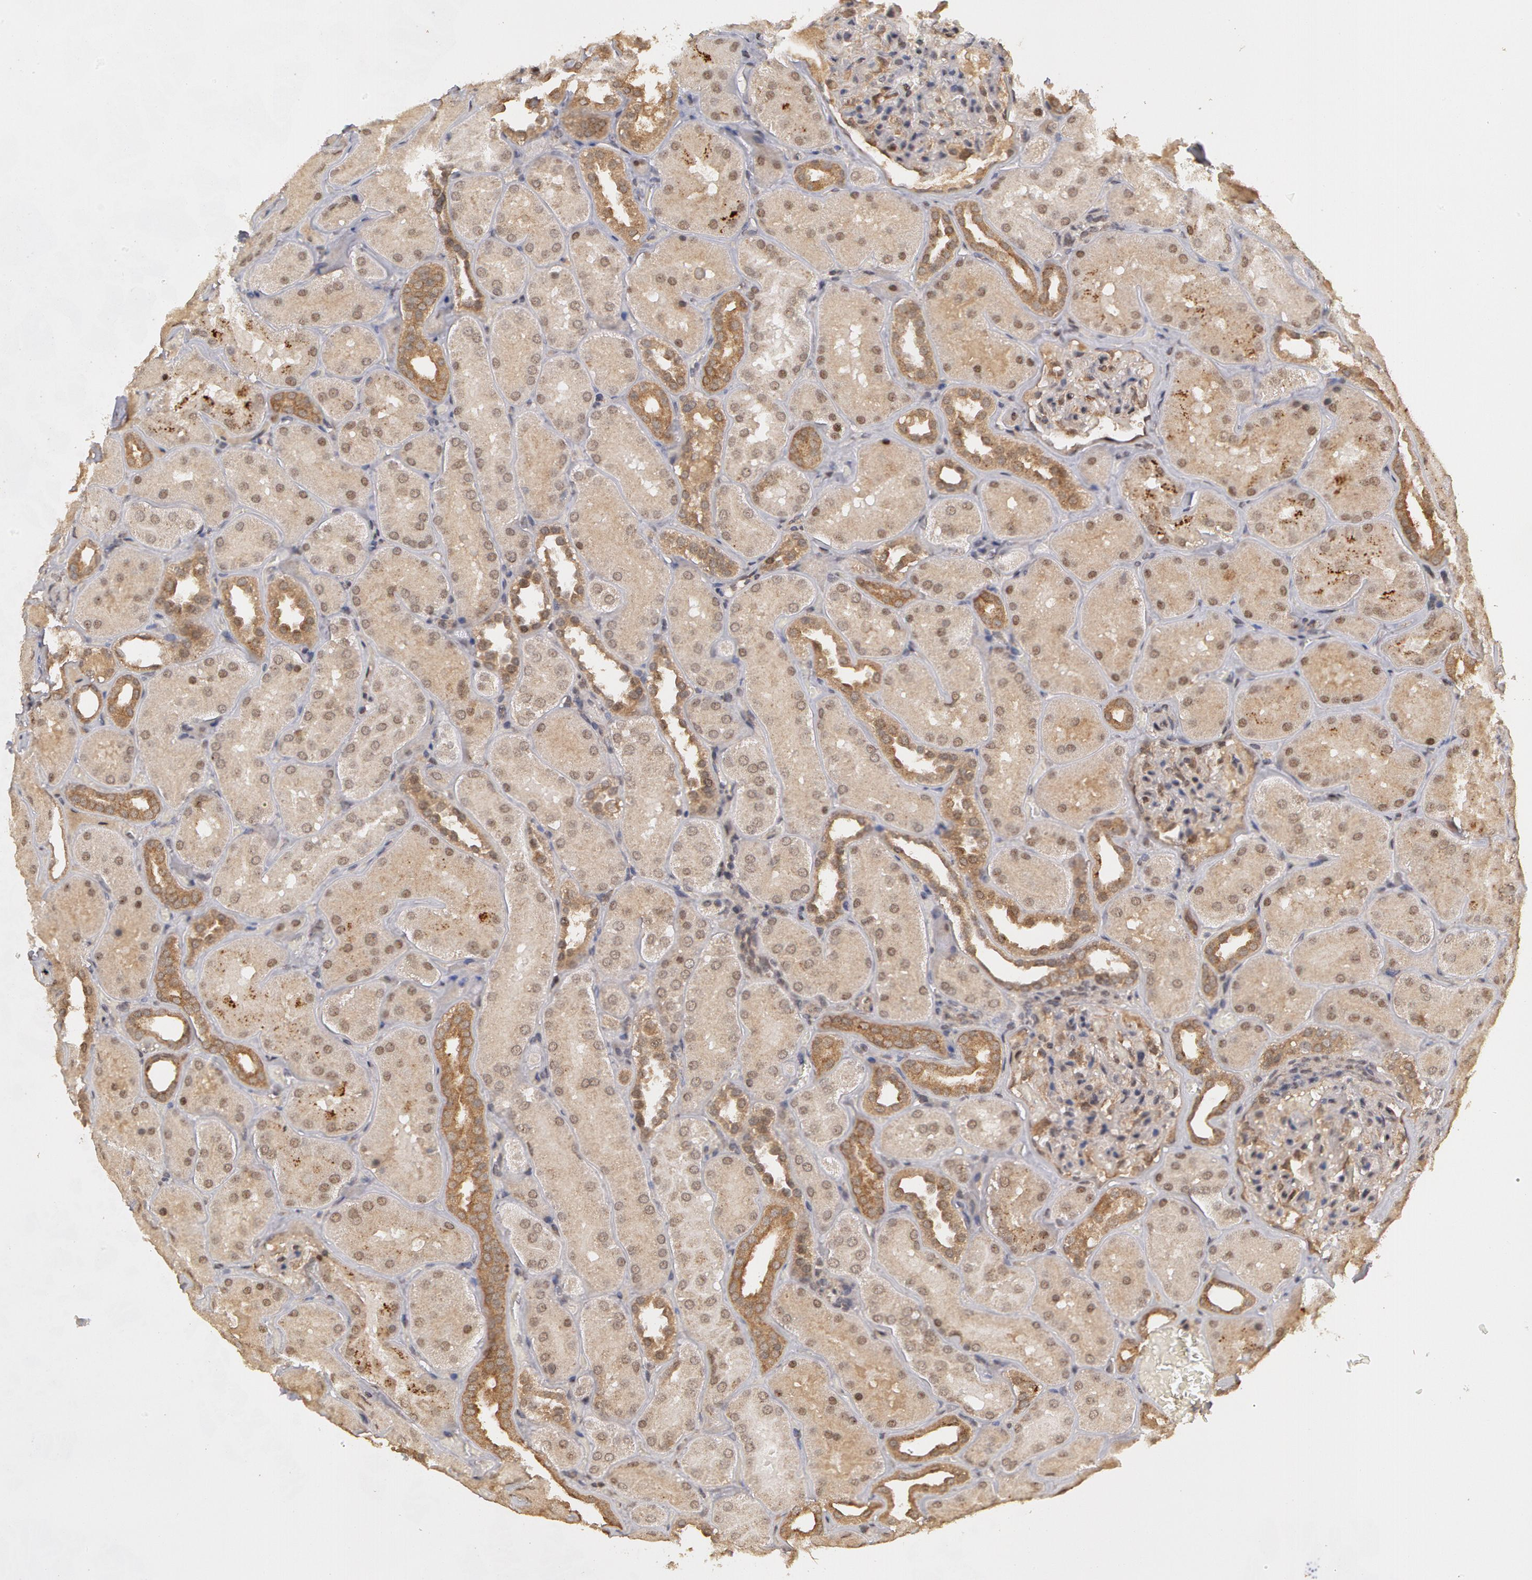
{"staining": {"intensity": "moderate", "quantity": "25%-75%", "location": "cytoplasmic/membranous"}, "tissue": "kidney", "cell_type": "Cells in glomeruli", "image_type": "normal", "snomed": [{"axis": "morphology", "description": "Normal tissue, NOS"}, {"axis": "topography", "description": "Kidney"}], "caption": "Immunohistochemical staining of unremarkable human kidney exhibits moderate cytoplasmic/membranous protein staining in about 25%-75% of cells in glomeruli.", "gene": "GLIS1", "patient": {"sex": "male", "age": 28}}